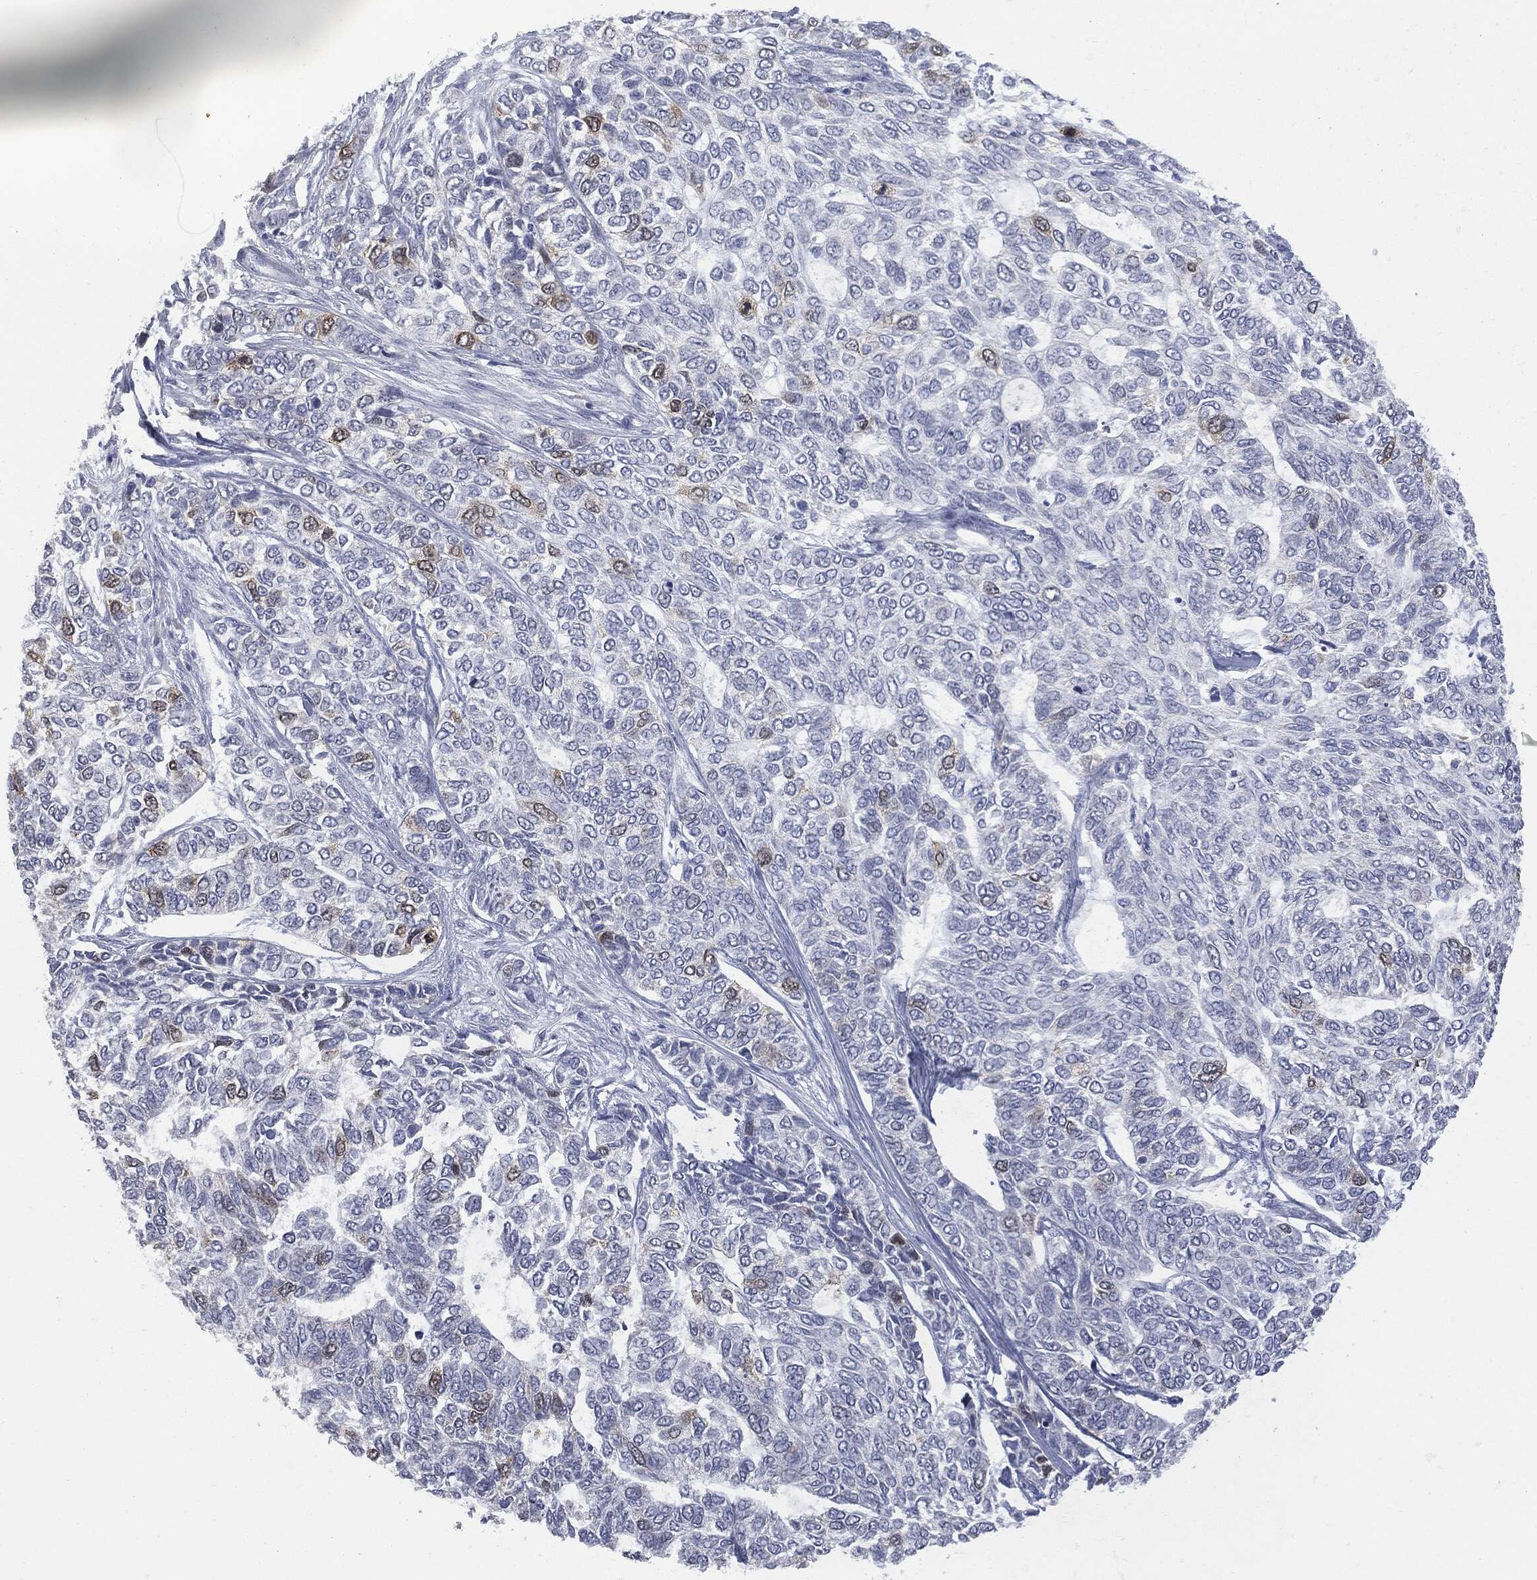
{"staining": {"intensity": "moderate", "quantity": "<25%", "location": "cytoplasmic/membranous"}, "tissue": "skin cancer", "cell_type": "Tumor cells", "image_type": "cancer", "snomed": [{"axis": "morphology", "description": "Basal cell carcinoma"}, {"axis": "topography", "description": "Skin"}], "caption": "This micrograph reveals immunohistochemistry staining of basal cell carcinoma (skin), with low moderate cytoplasmic/membranous expression in approximately <25% of tumor cells.", "gene": "UBE2C", "patient": {"sex": "female", "age": 65}}